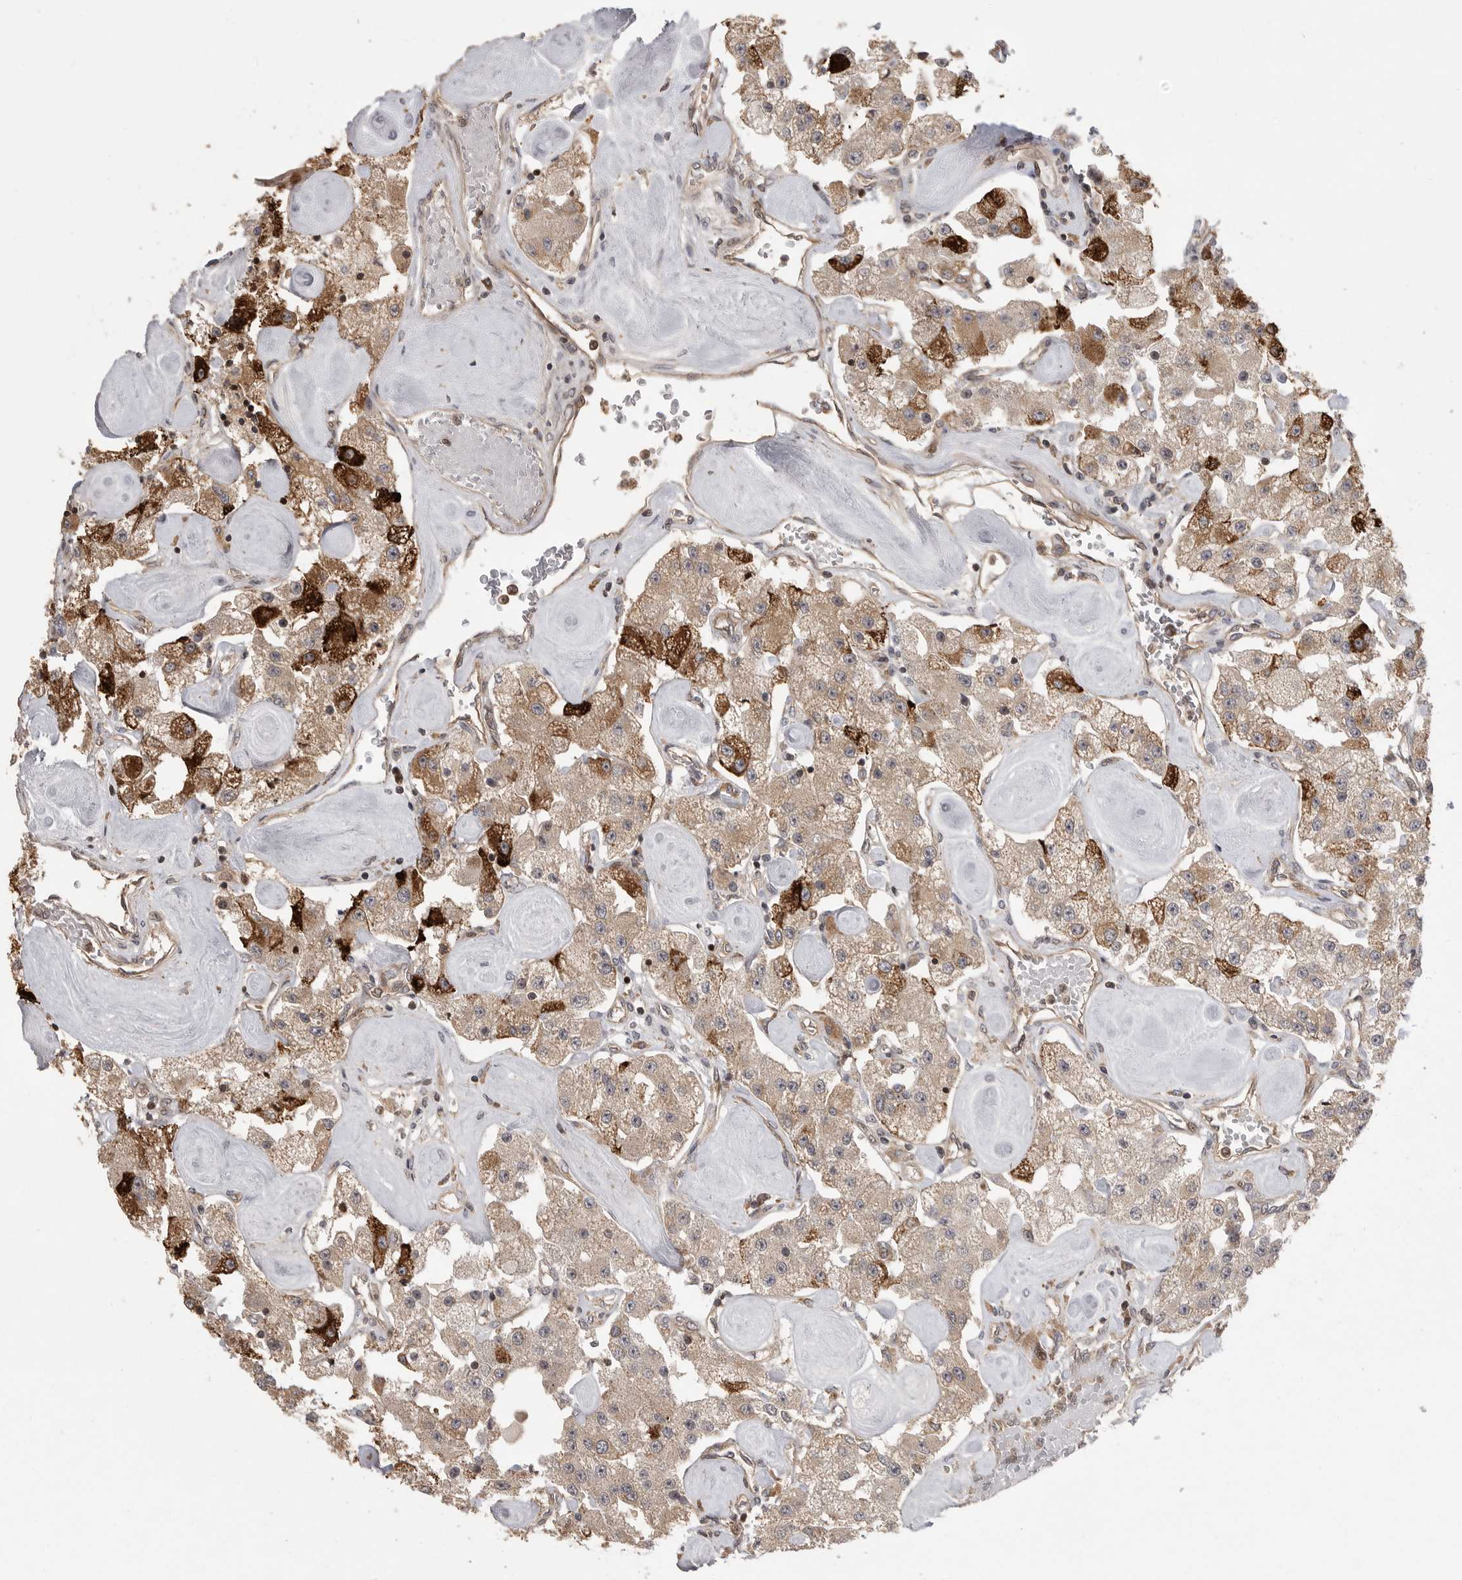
{"staining": {"intensity": "strong", "quantity": "<25%", "location": "cytoplasmic/membranous"}, "tissue": "carcinoid", "cell_type": "Tumor cells", "image_type": "cancer", "snomed": [{"axis": "morphology", "description": "Carcinoid, malignant, NOS"}, {"axis": "topography", "description": "Pancreas"}], "caption": "Human carcinoid (malignant) stained with a protein marker demonstrates strong staining in tumor cells.", "gene": "OXR1", "patient": {"sex": "male", "age": 41}}